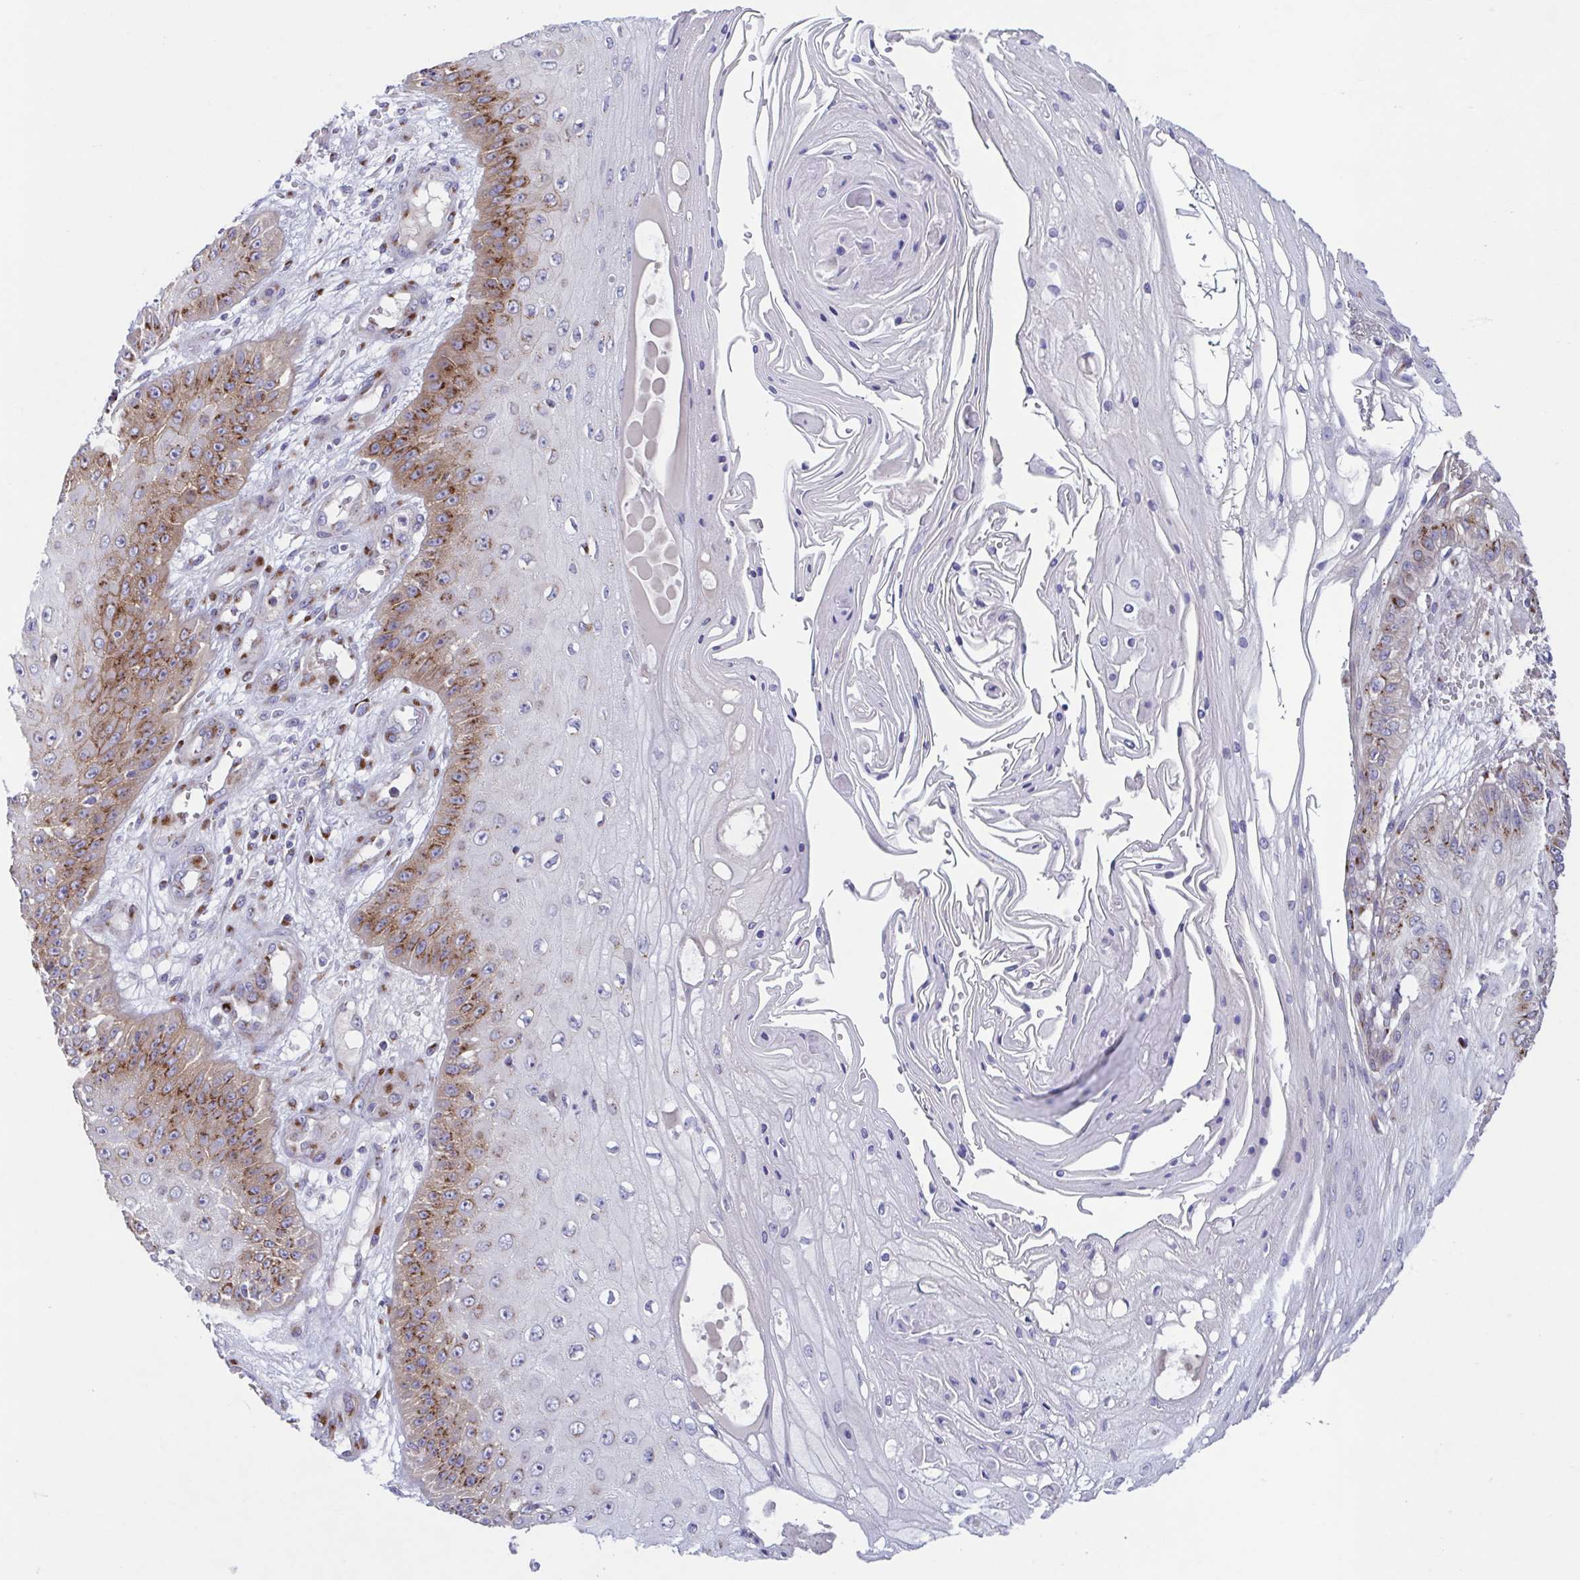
{"staining": {"intensity": "moderate", "quantity": "<25%", "location": "cytoplasmic/membranous"}, "tissue": "skin cancer", "cell_type": "Tumor cells", "image_type": "cancer", "snomed": [{"axis": "morphology", "description": "Squamous cell carcinoma, NOS"}, {"axis": "topography", "description": "Skin"}], "caption": "DAB immunohistochemical staining of human skin cancer shows moderate cytoplasmic/membranous protein expression in approximately <25% of tumor cells.", "gene": "COL17A1", "patient": {"sex": "male", "age": 70}}